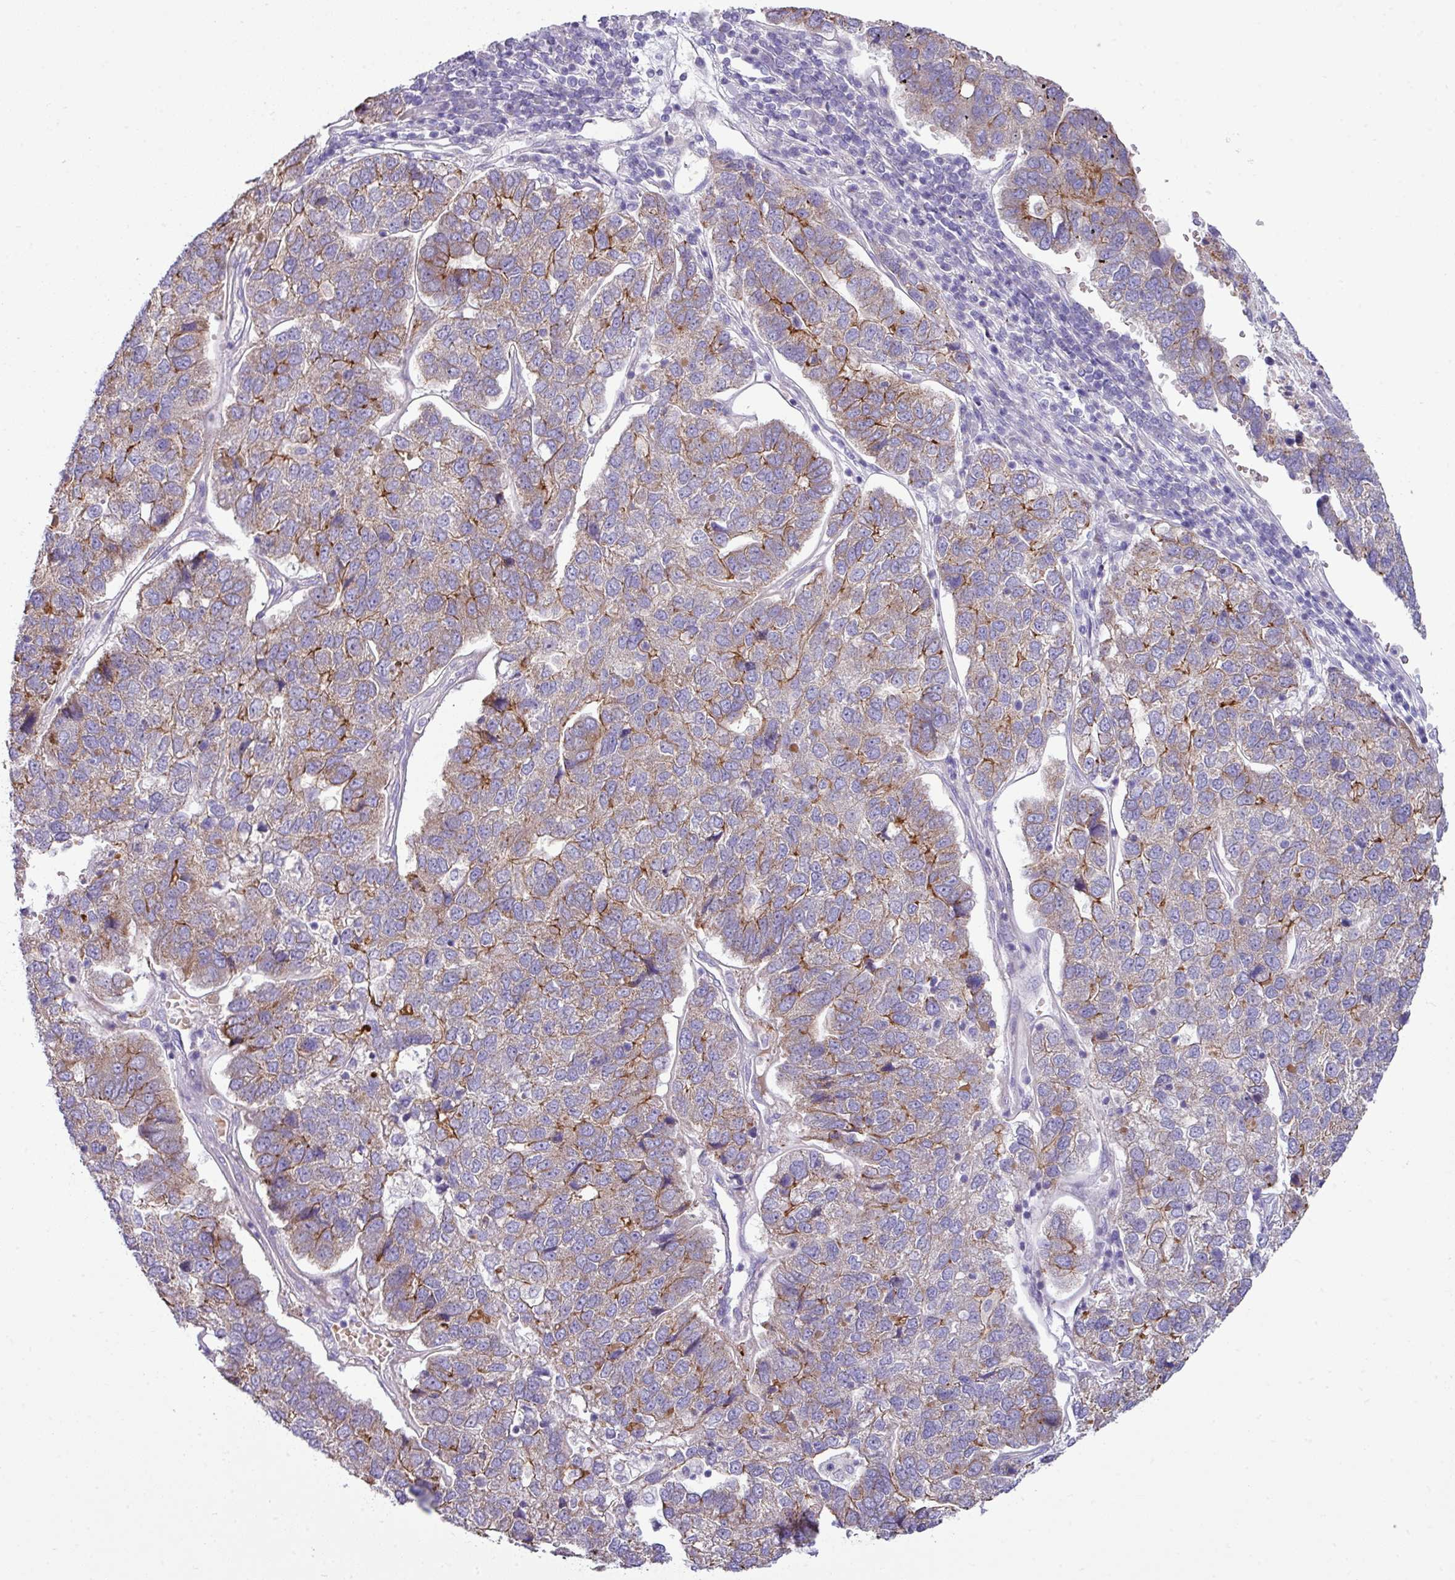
{"staining": {"intensity": "moderate", "quantity": "<25%", "location": "cytoplasmic/membranous"}, "tissue": "pancreatic cancer", "cell_type": "Tumor cells", "image_type": "cancer", "snomed": [{"axis": "morphology", "description": "Adenocarcinoma, NOS"}, {"axis": "topography", "description": "Pancreas"}], "caption": "A histopathology image of pancreatic adenocarcinoma stained for a protein exhibits moderate cytoplasmic/membranous brown staining in tumor cells. (DAB (3,3'-diaminobenzidine) = brown stain, brightfield microscopy at high magnification).", "gene": "ACAP3", "patient": {"sex": "female", "age": 61}}